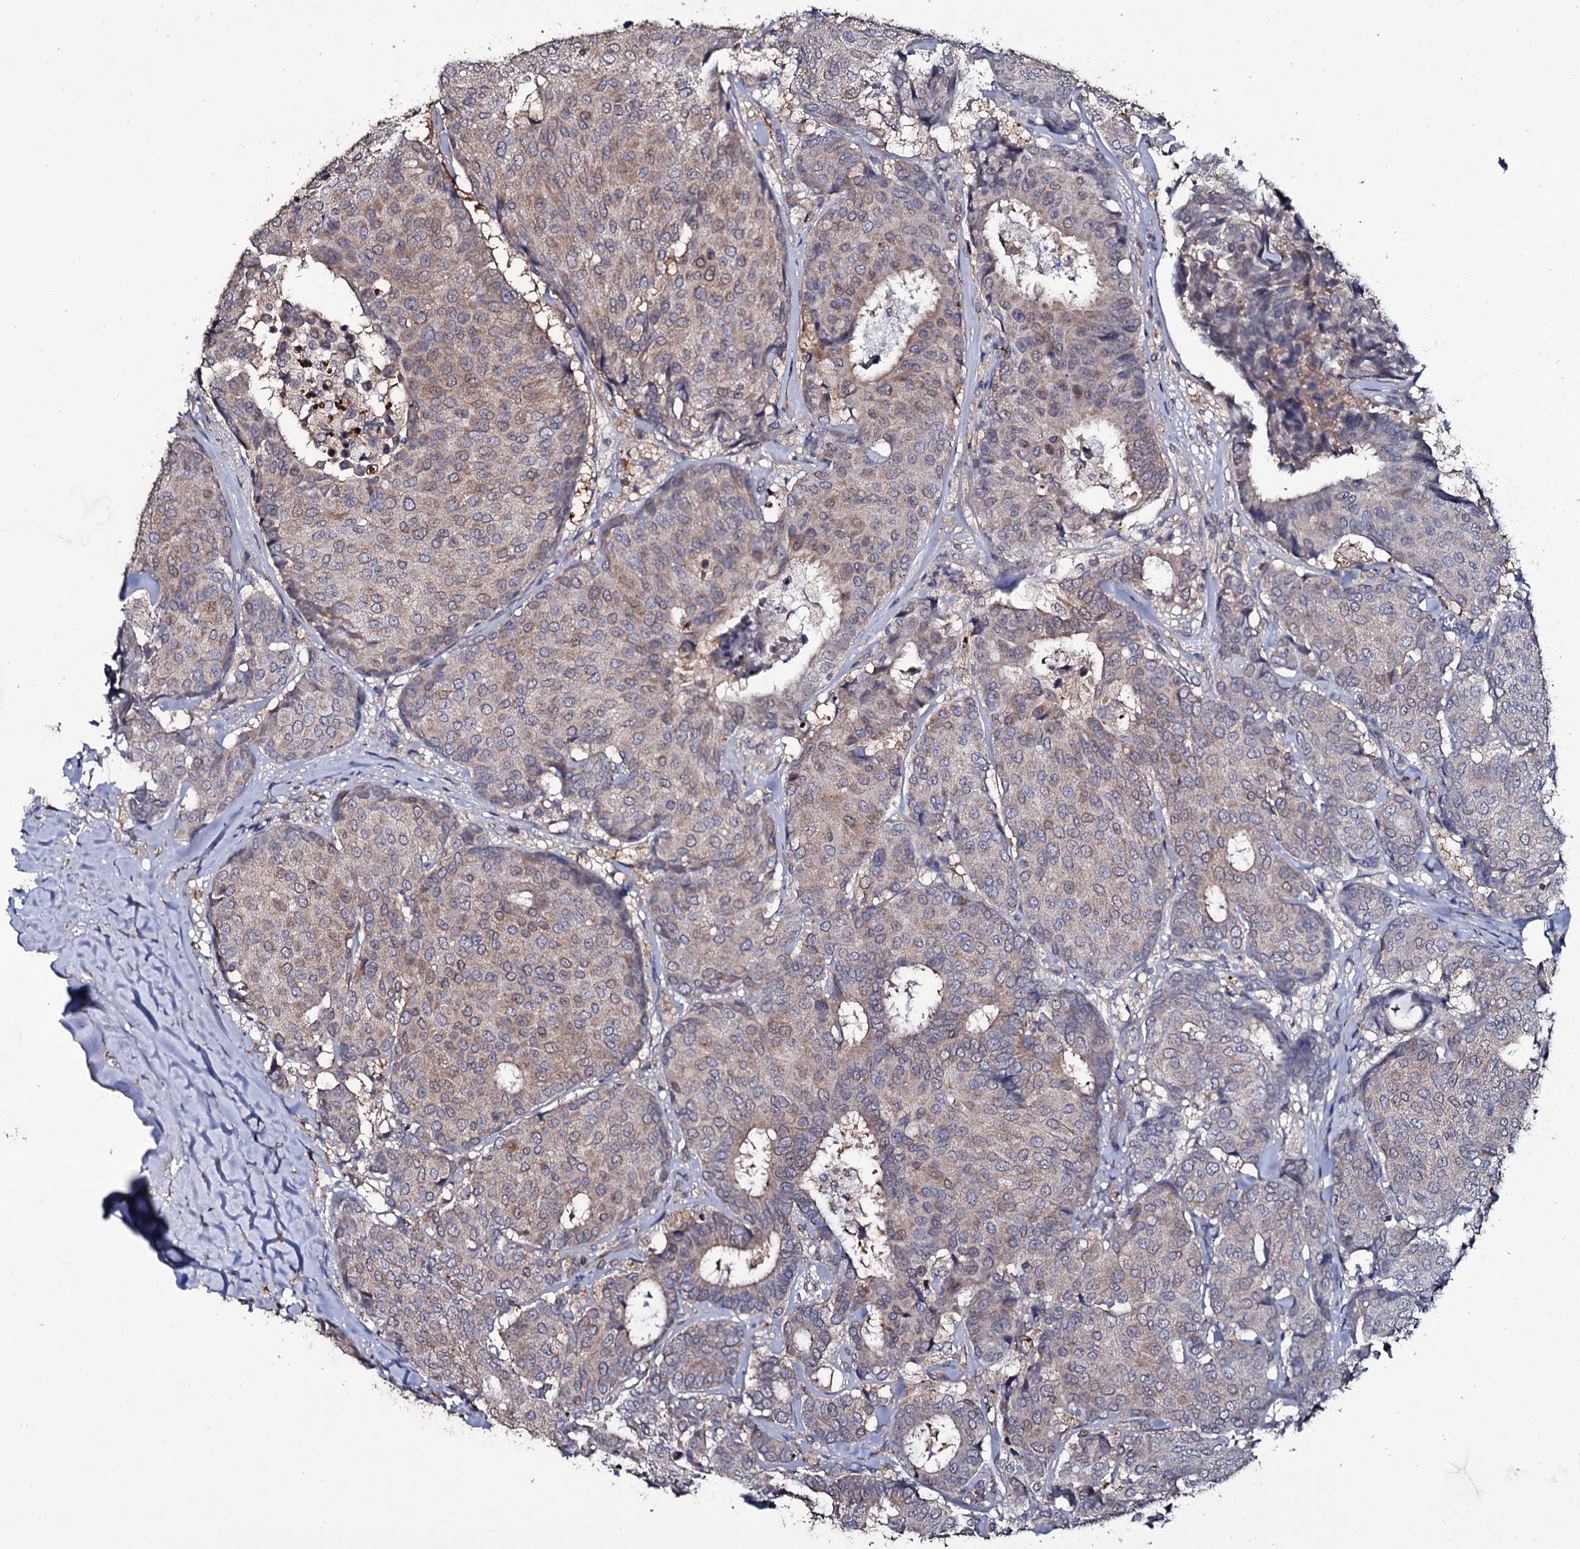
{"staining": {"intensity": "weak", "quantity": "25%-75%", "location": "cytoplasmic/membranous"}, "tissue": "breast cancer", "cell_type": "Tumor cells", "image_type": "cancer", "snomed": [{"axis": "morphology", "description": "Duct carcinoma"}, {"axis": "topography", "description": "Breast"}], "caption": "Immunohistochemistry photomicrograph of human intraductal carcinoma (breast) stained for a protein (brown), which reveals low levels of weak cytoplasmic/membranous positivity in approximately 25%-75% of tumor cells.", "gene": "CRYL1", "patient": {"sex": "female", "age": 75}}